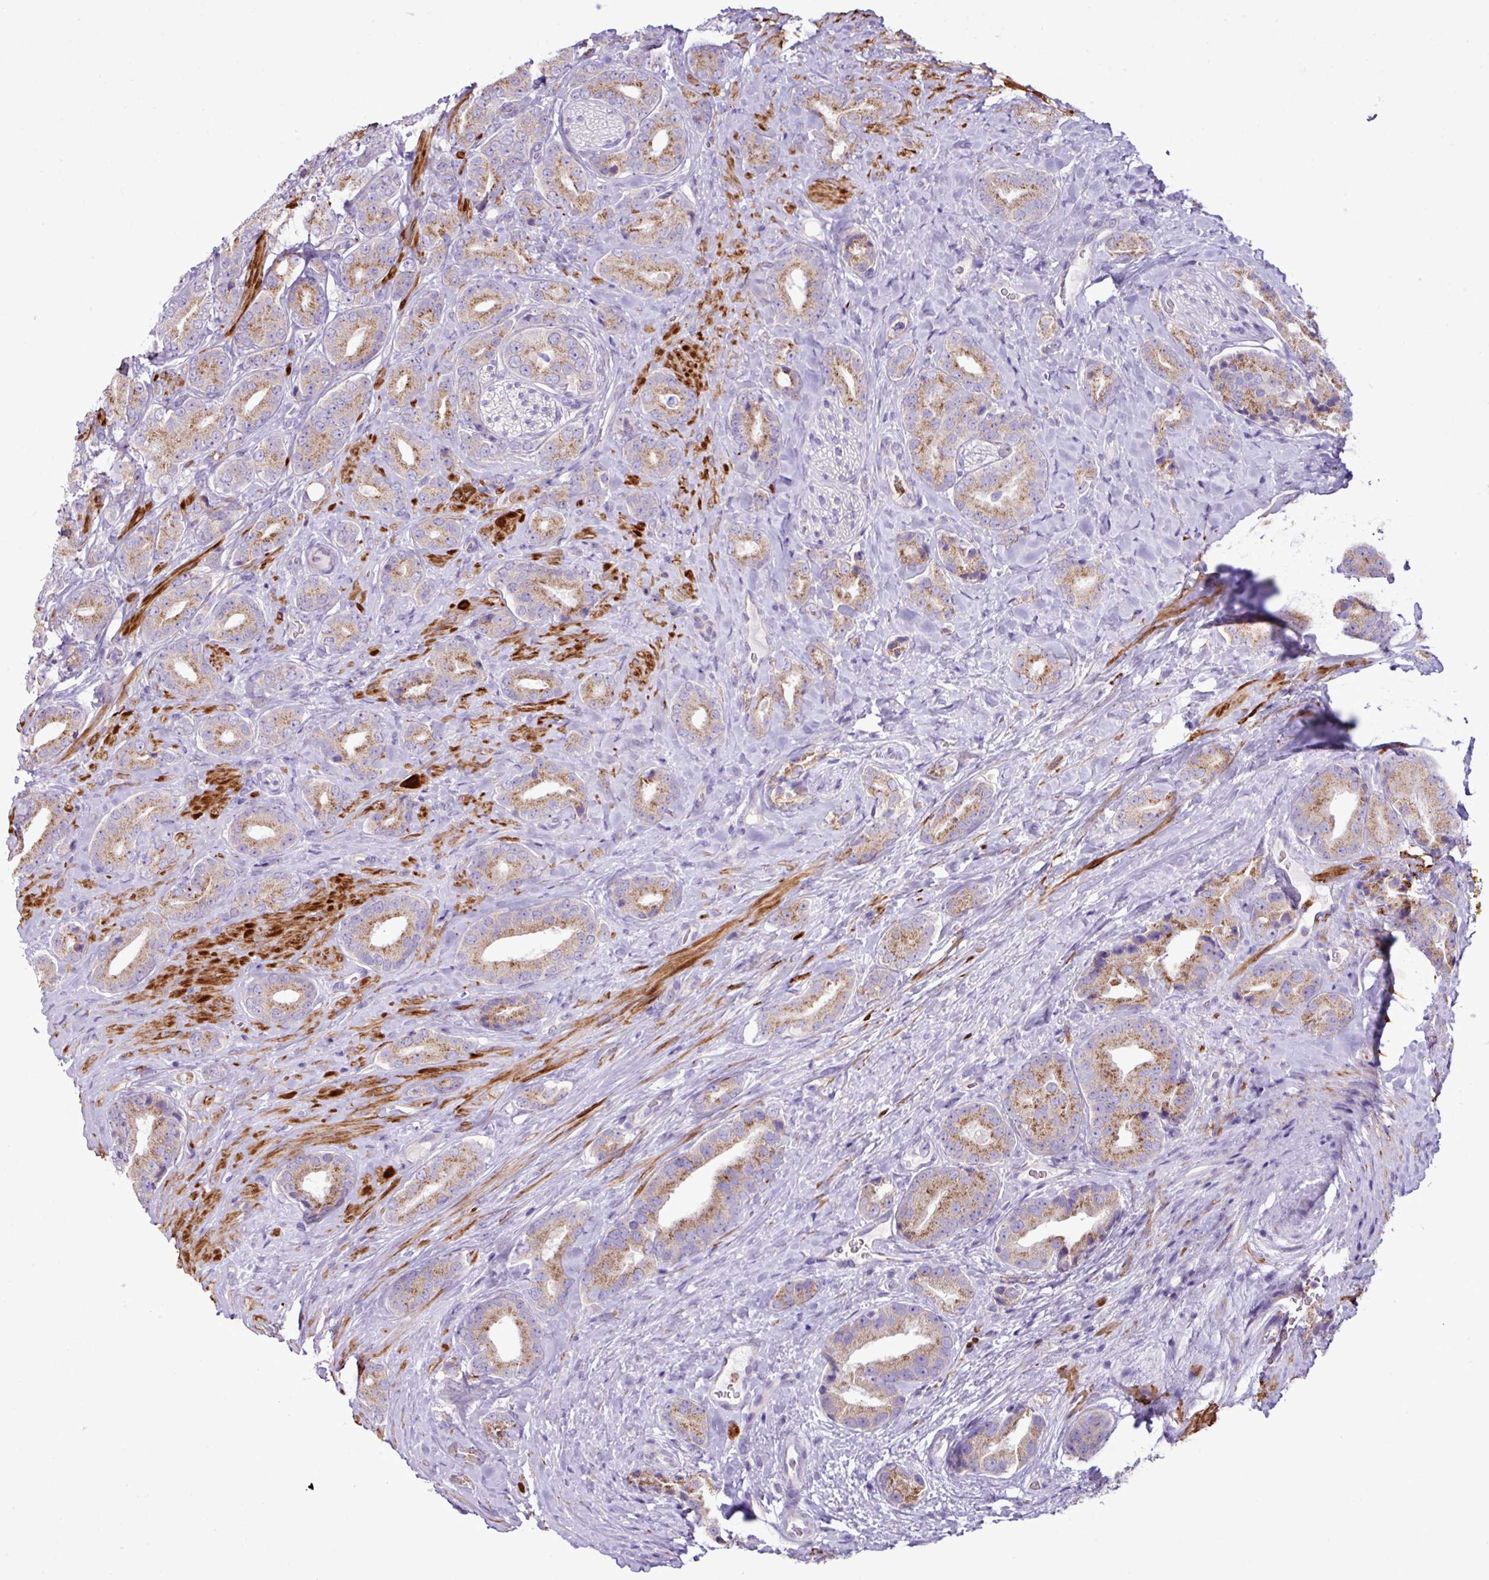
{"staining": {"intensity": "moderate", "quantity": ">75%", "location": "cytoplasmic/membranous"}, "tissue": "prostate cancer", "cell_type": "Tumor cells", "image_type": "cancer", "snomed": [{"axis": "morphology", "description": "Adenocarcinoma, High grade"}, {"axis": "topography", "description": "Prostate"}], "caption": "A high-resolution photomicrograph shows IHC staining of prostate adenocarcinoma (high-grade), which demonstrates moderate cytoplasmic/membranous expression in approximately >75% of tumor cells. (Stains: DAB in brown, nuclei in blue, Microscopy: brightfield microscopy at high magnification).", "gene": "ZSCAN5A", "patient": {"sex": "male", "age": 63}}